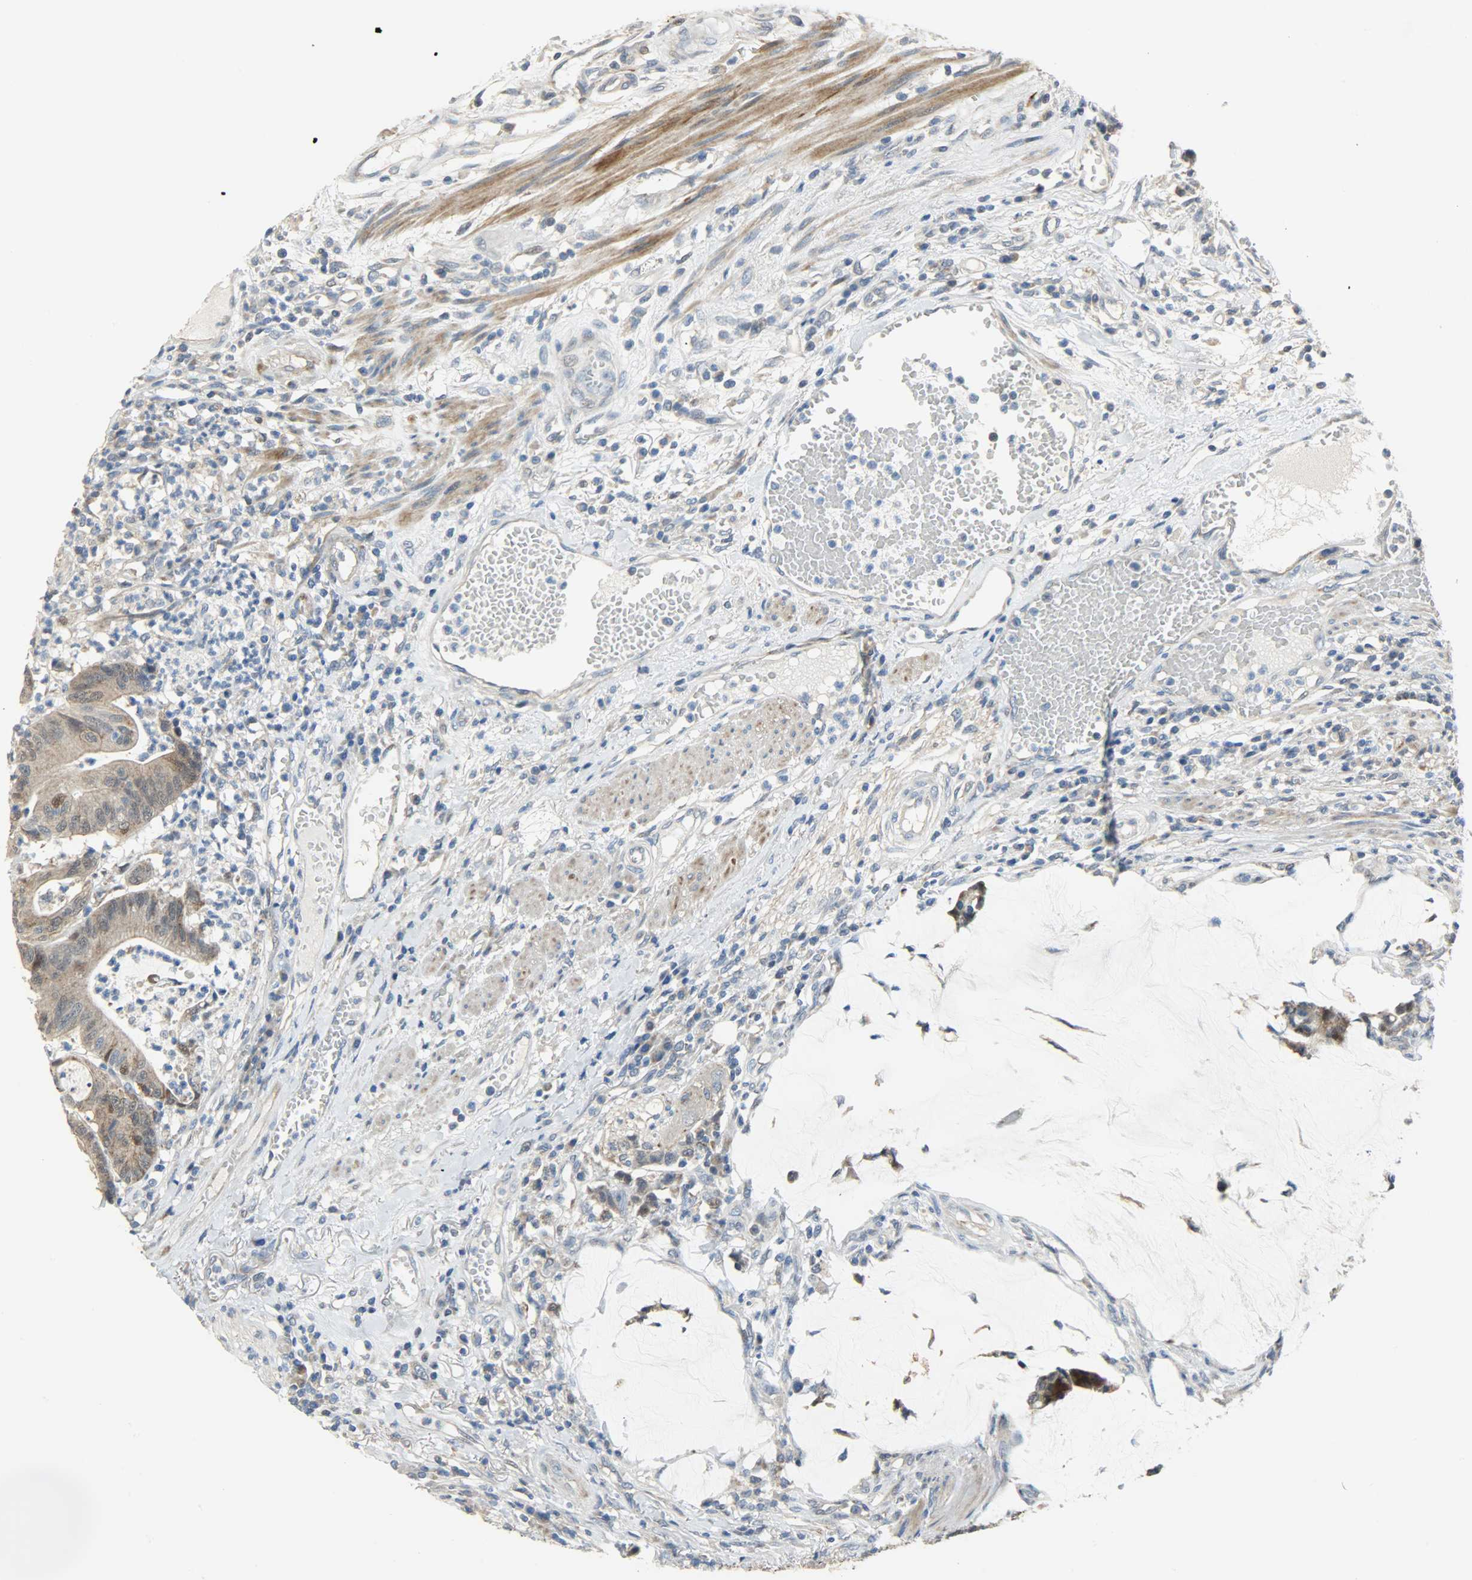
{"staining": {"intensity": "weak", "quantity": ">75%", "location": "cytoplasmic/membranous"}, "tissue": "colorectal cancer", "cell_type": "Tumor cells", "image_type": "cancer", "snomed": [{"axis": "morphology", "description": "Adenocarcinoma, NOS"}, {"axis": "topography", "description": "Colon"}], "caption": "Immunohistochemistry of adenocarcinoma (colorectal) displays low levels of weak cytoplasmic/membranous staining in about >75% of tumor cells.", "gene": "PPP1R1B", "patient": {"sex": "female", "age": 84}}